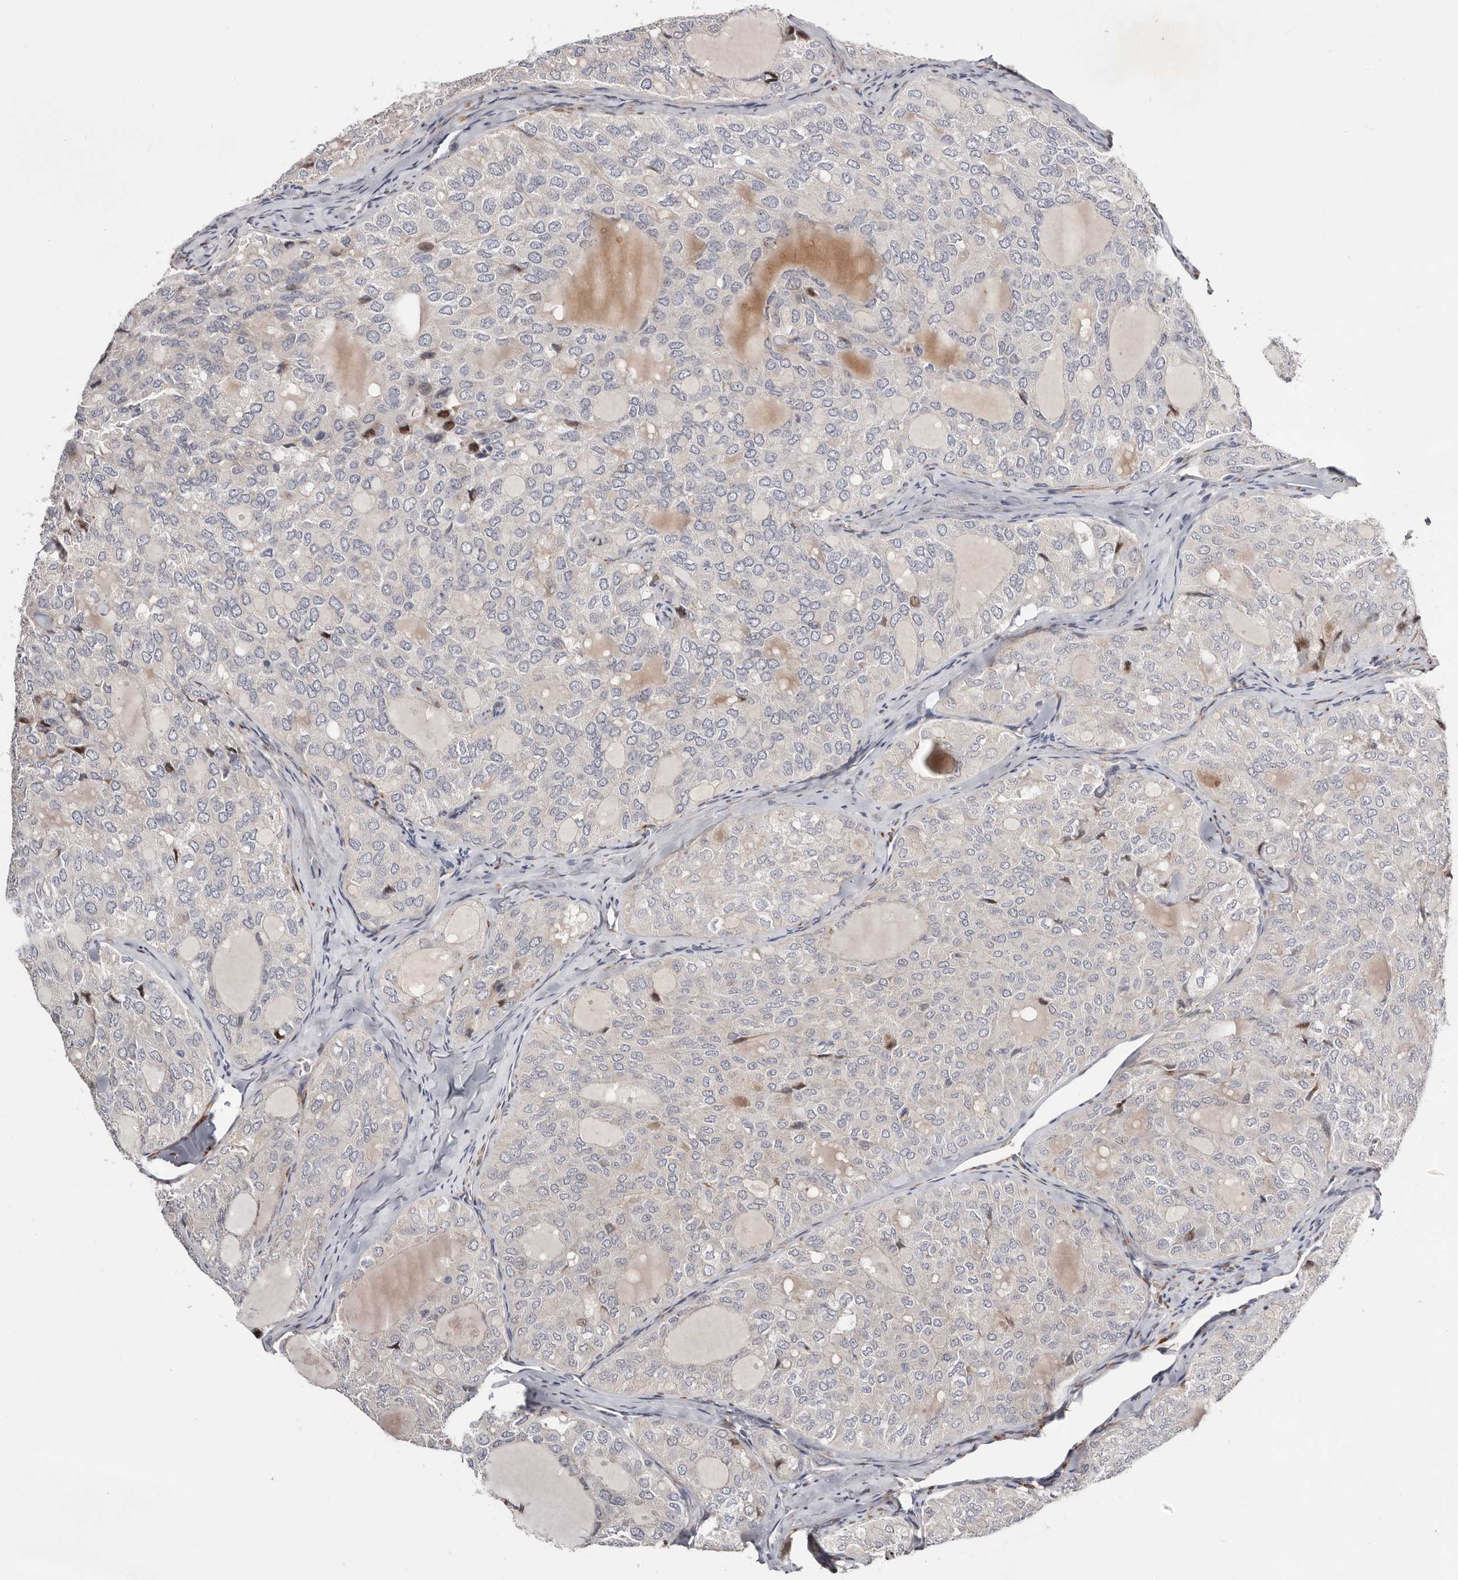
{"staining": {"intensity": "negative", "quantity": "none", "location": "none"}, "tissue": "thyroid cancer", "cell_type": "Tumor cells", "image_type": "cancer", "snomed": [{"axis": "morphology", "description": "Follicular adenoma carcinoma, NOS"}, {"axis": "topography", "description": "Thyroid gland"}], "caption": "Immunohistochemistry image of neoplastic tissue: human thyroid follicular adenoma carcinoma stained with DAB displays no significant protein expression in tumor cells. The staining was performed using DAB to visualize the protein expression in brown, while the nuclei were stained in blue with hematoxylin (Magnification: 20x).", "gene": "USH1C", "patient": {"sex": "male", "age": 75}}